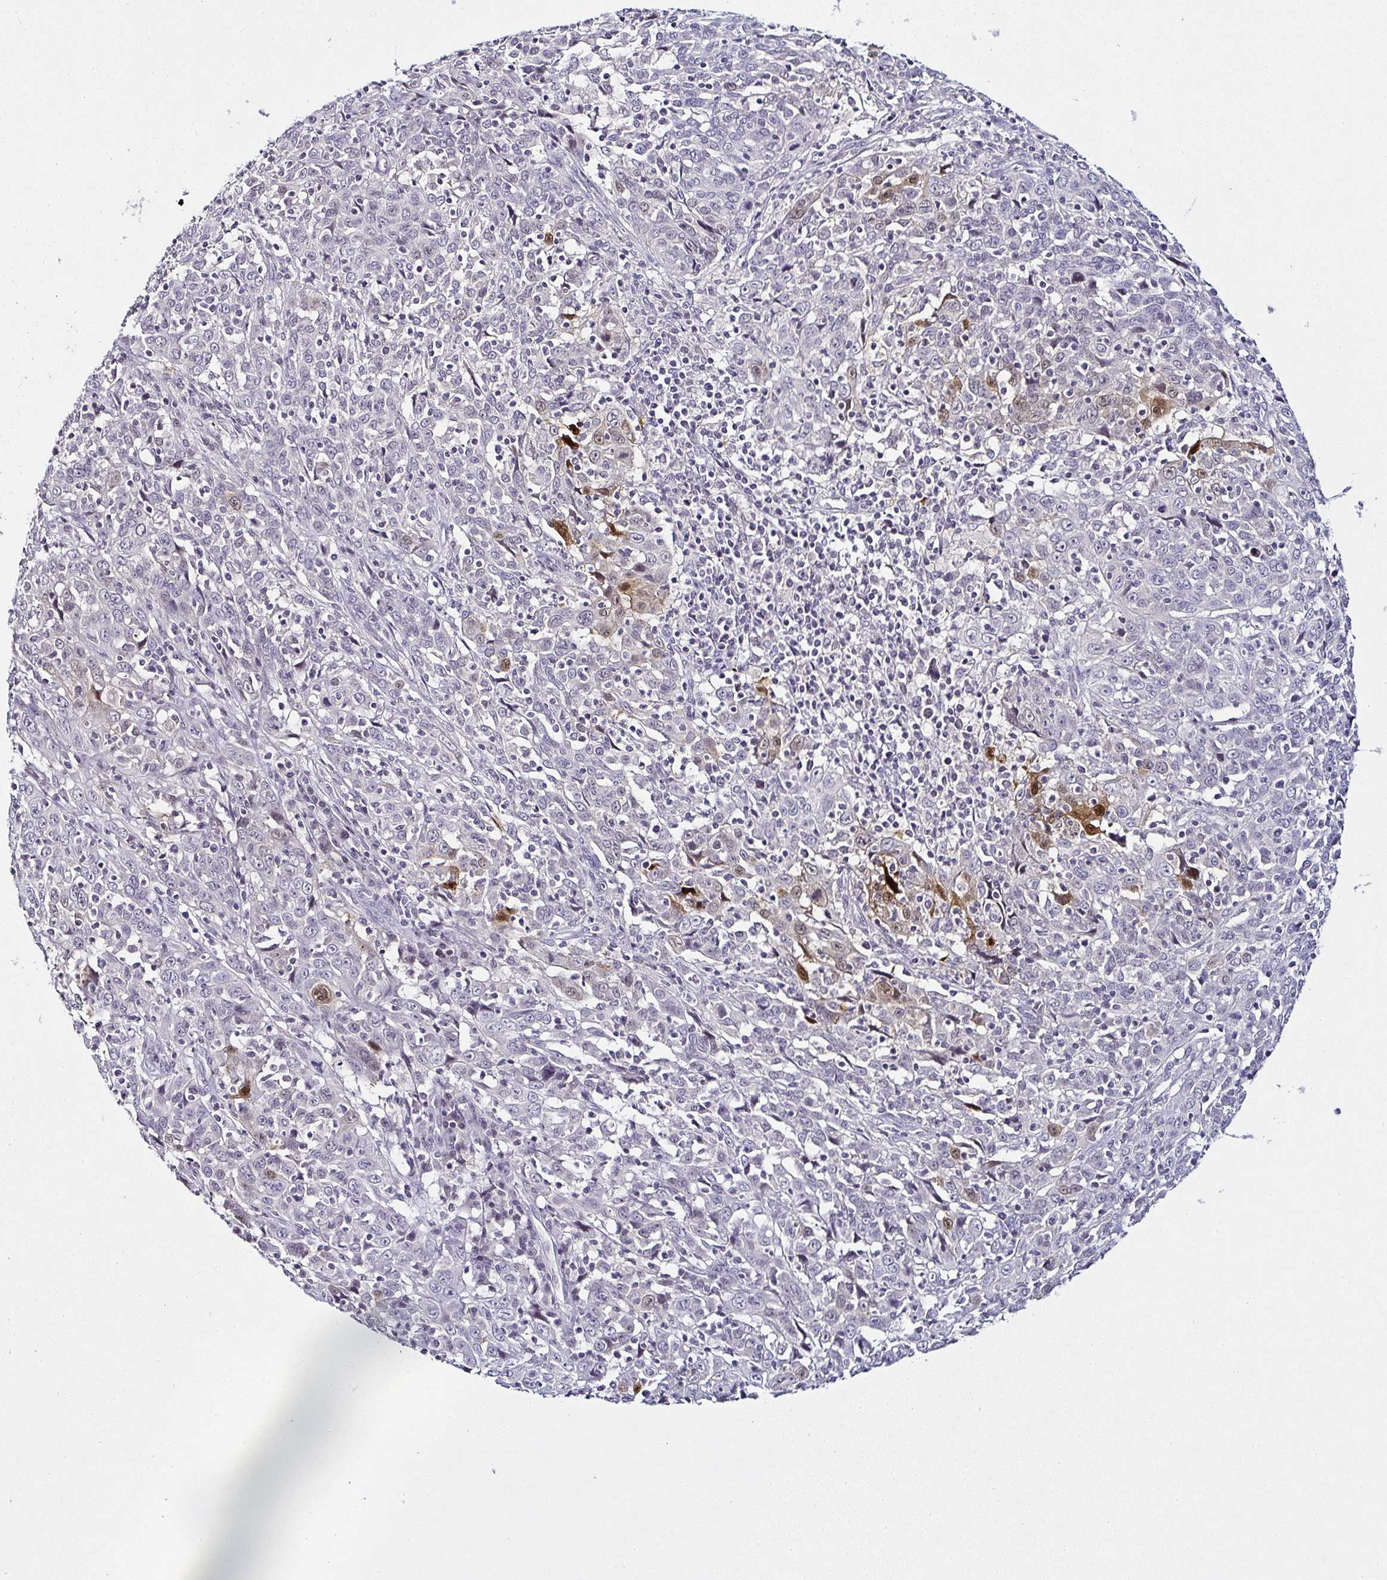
{"staining": {"intensity": "moderate", "quantity": "<25%", "location": "nuclear"}, "tissue": "cervical cancer", "cell_type": "Tumor cells", "image_type": "cancer", "snomed": [{"axis": "morphology", "description": "Squamous cell carcinoma, NOS"}, {"axis": "topography", "description": "Cervix"}], "caption": "A micrograph of human cervical cancer stained for a protein displays moderate nuclear brown staining in tumor cells.", "gene": "SERPINB3", "patient": {"sex": "female", "age": 46}}